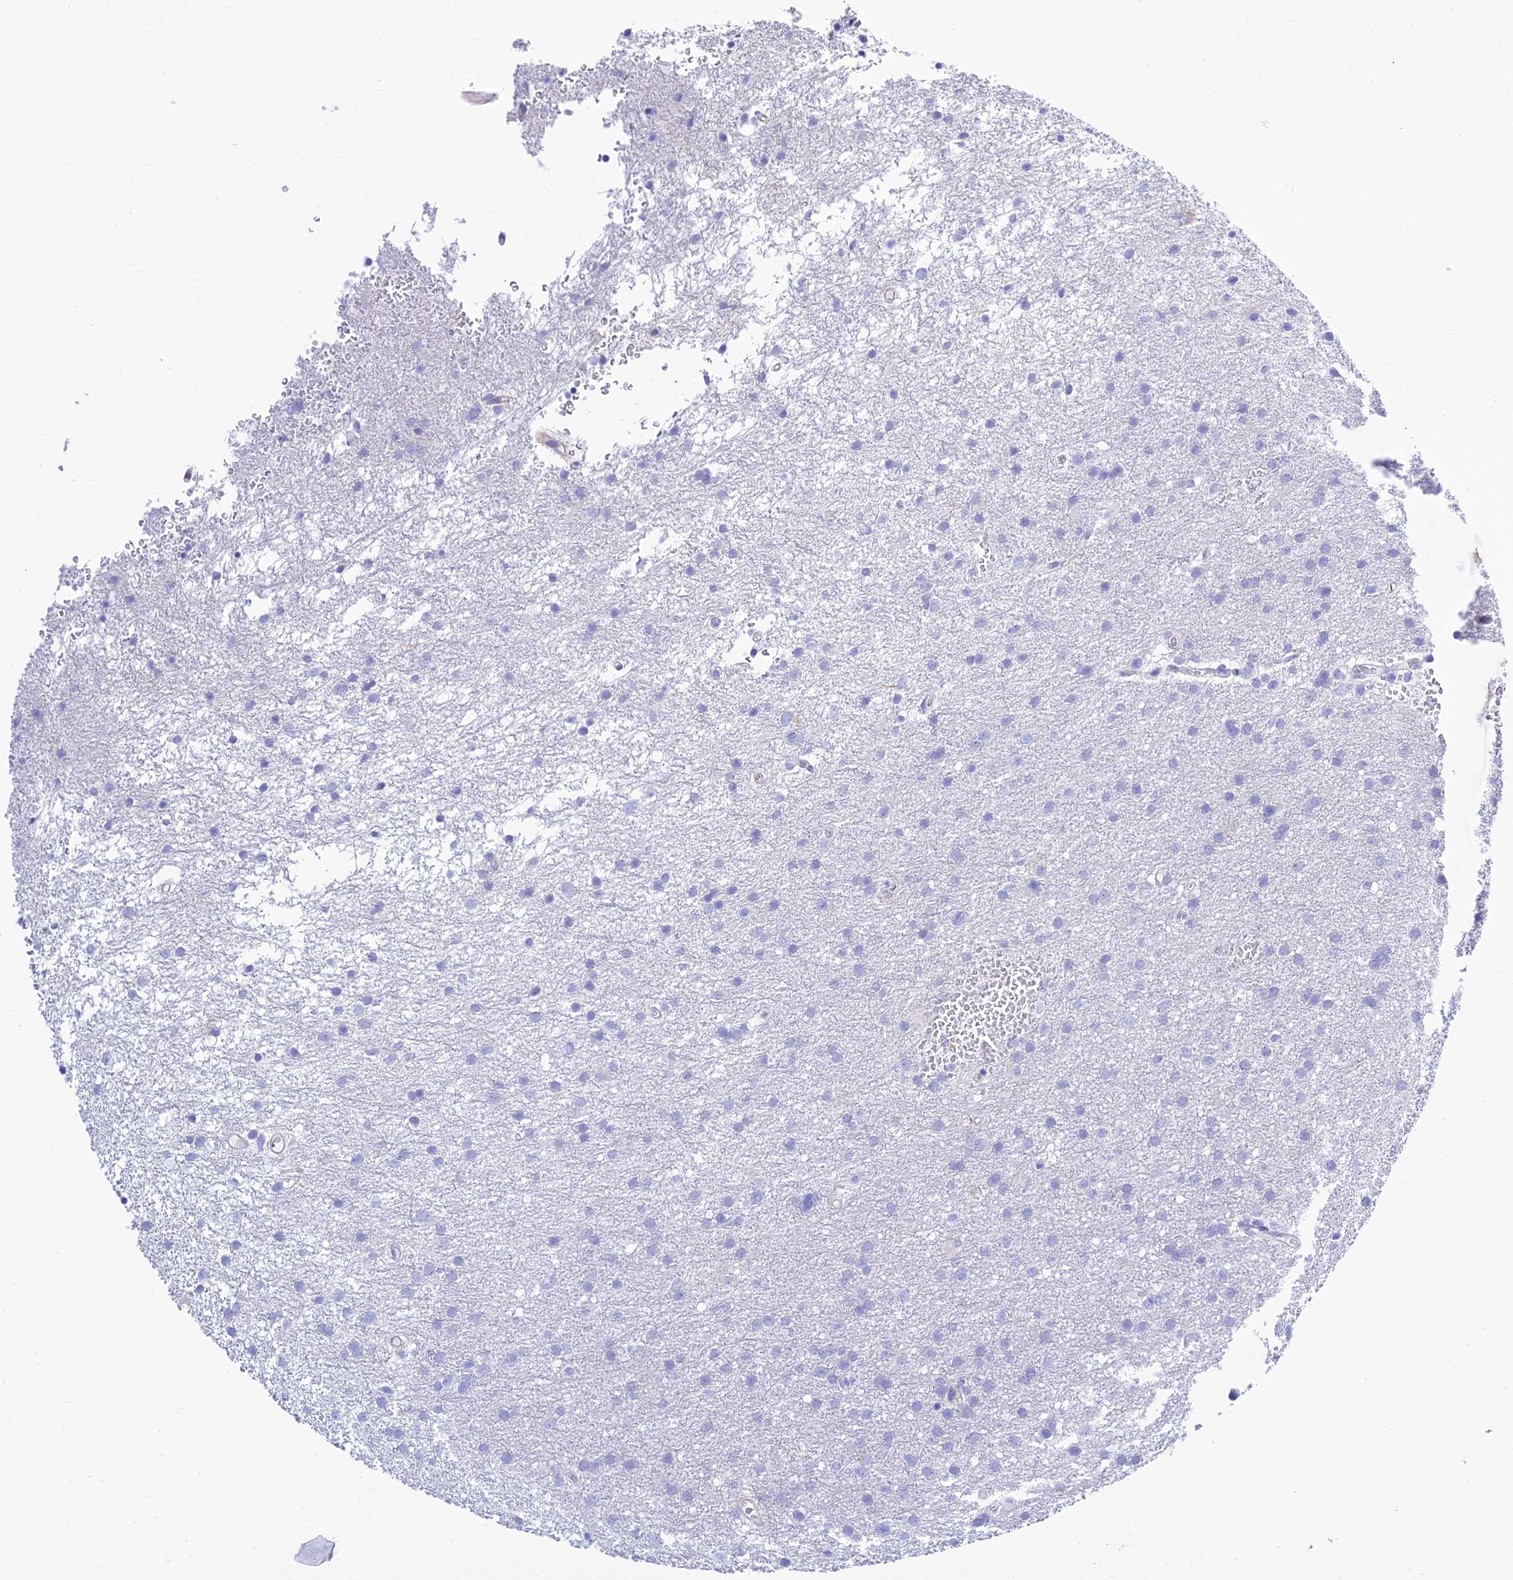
{"staining": {"intensity": "negative", "quantity": "none", "location": "none"}, "tissue": "glioma", "cell_type": "Tumor cells", "image_type": "cancer", "snomed": [{"axis": "morphology", "description": "Glioma, malignant, High grade"}, {"axis": "topography", "description": "Cerebral cortex"}], "caption": "IHC of malignant glioma (high-grade) demonstrates no positivity in tumor cells.", "gene": "FRA10AC1", "patient": {"sex": "female", "age": 36}}